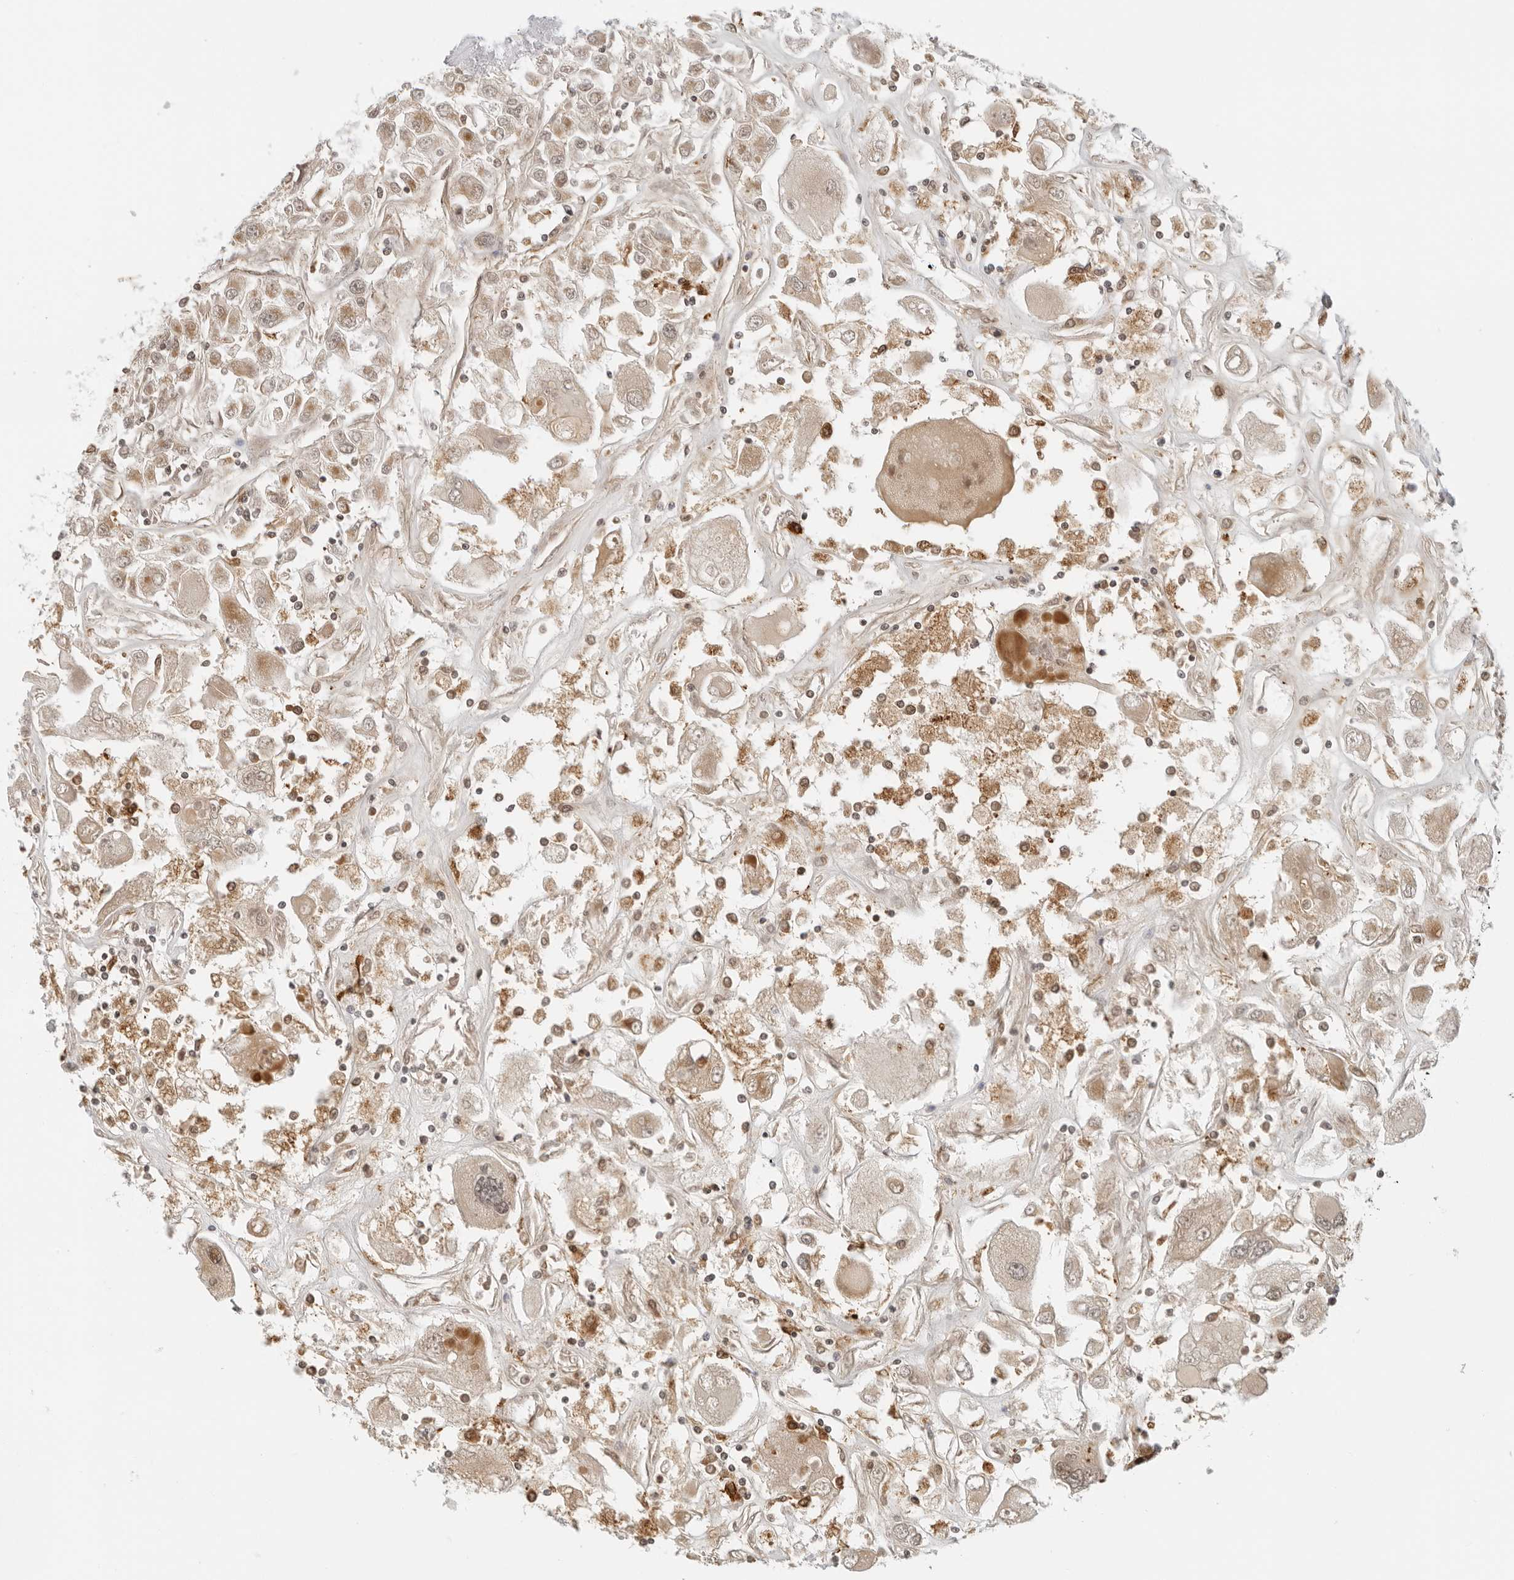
{"staining": {"intensity": "weak", "quantity": ">75%", "location": "cytoplasmic/membranous,nuclear"}, "tissue": "renal cancer", "cell_type": "Tumor cells", "image_type": "cancer", "snomed": [{"axis": "morphology", "description": "Adenocarcinoma, NOS"}, {"axis": "topography", "description": "Kidney"}], "caption": "Weak cytoplasmic/membranous and nuclear staining is seen in approximately >75% of tumor cells in adenocarcinoma (renal).", "gene": "RC3H1", "patient": {"sex": "female", "age": 52}}